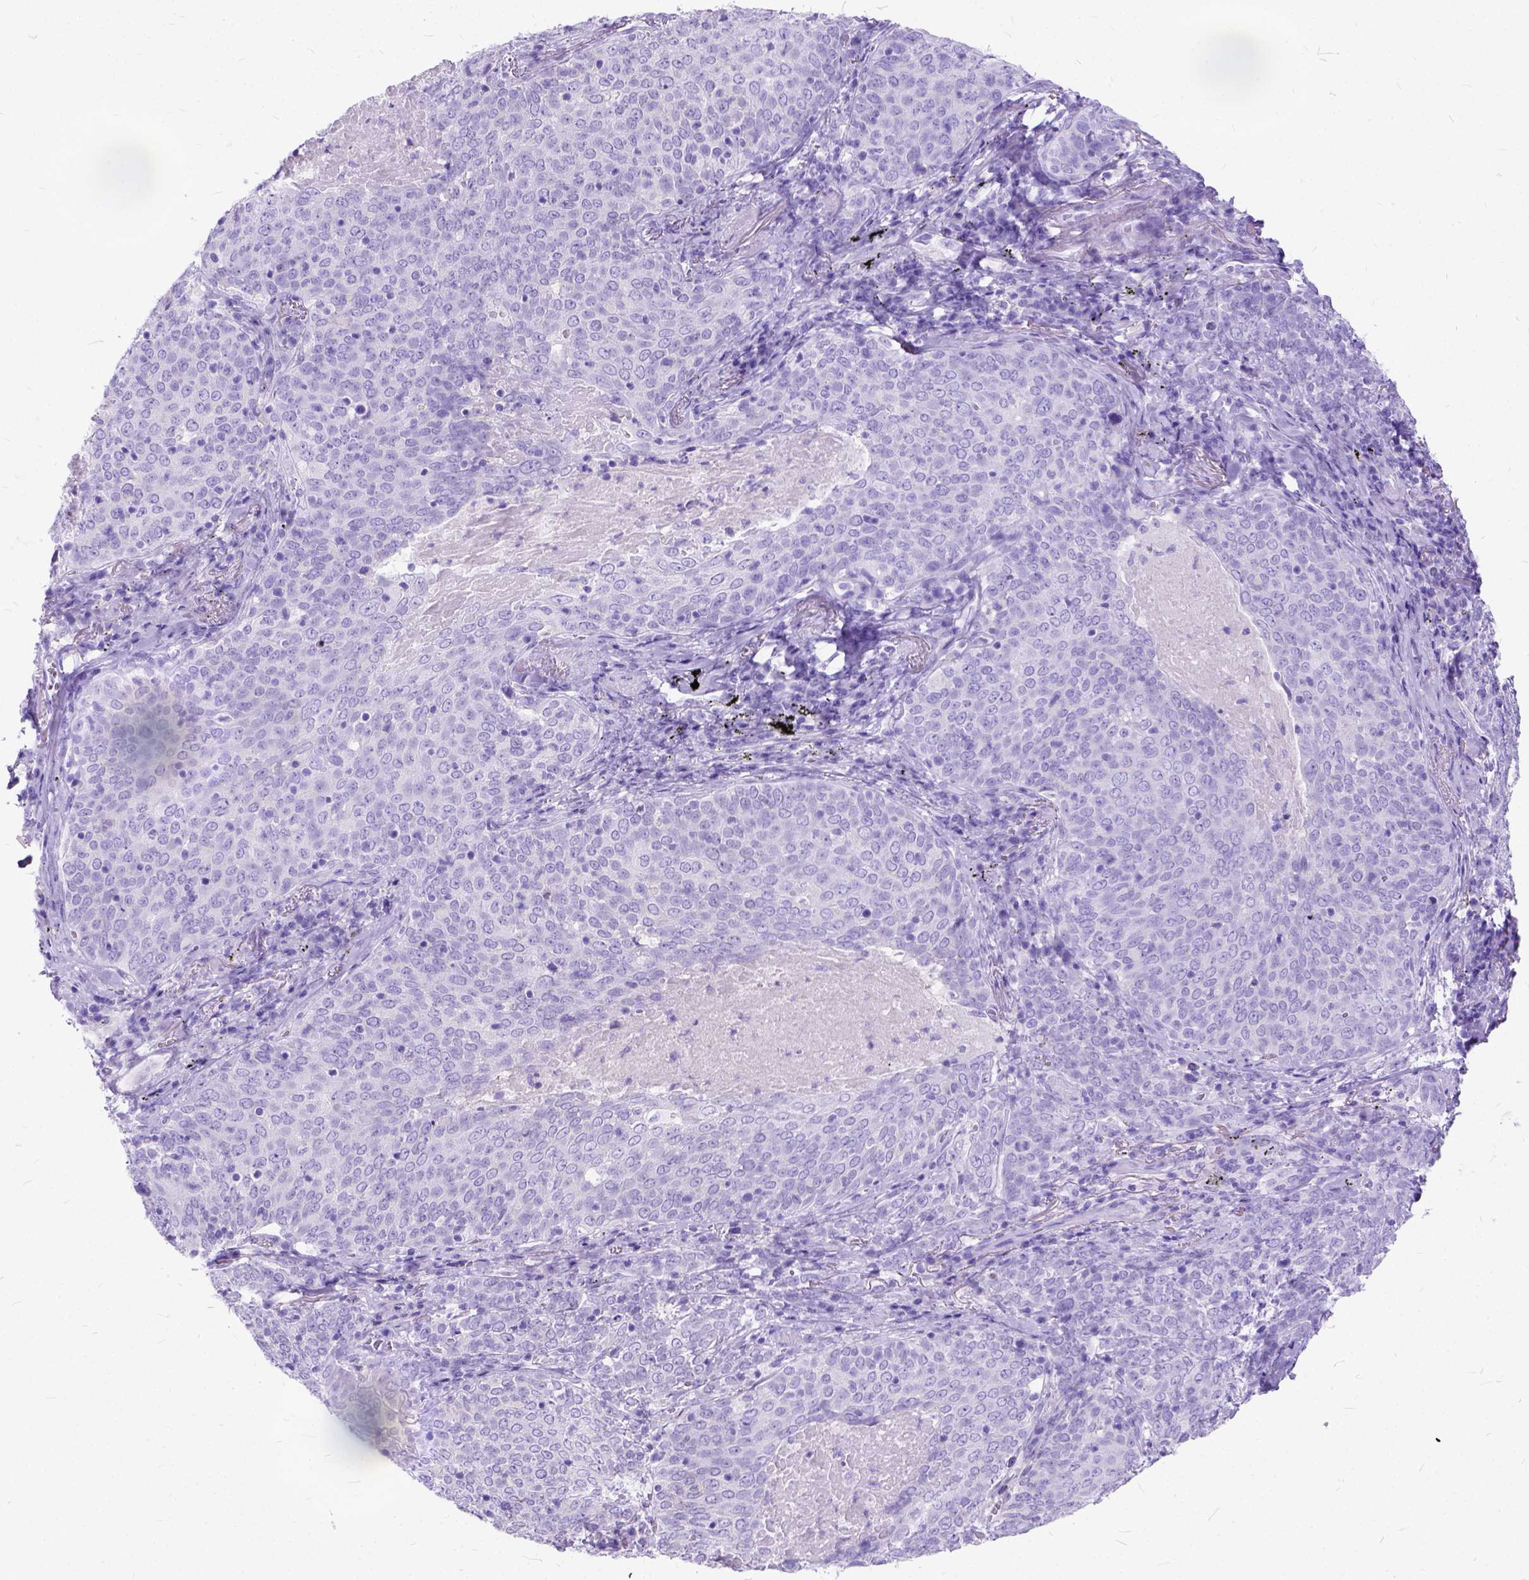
{"staining": {"intensity": "negative", "quantity": "none", "location": "none"}, "tissue": "lung cancer", "cell_type": "Tumor cells", "image_type": "cancer", "snomed": [{"axis": "morphology", "description": "Squamous cell carcinoma, NOS"}, {"axis": "topography", "description": "Lung"}], "caption": "High magnification brightfield microscopy of squamous cell carcinoma (lung) stained with DAB (3,3'-diaminobenzidine) (brown) and counterstained with hematoxylin (blue): tumor cells show no significant positivity.", "gene": "C1QTNF3", "patient": {"sex": "male", "age": 82}}